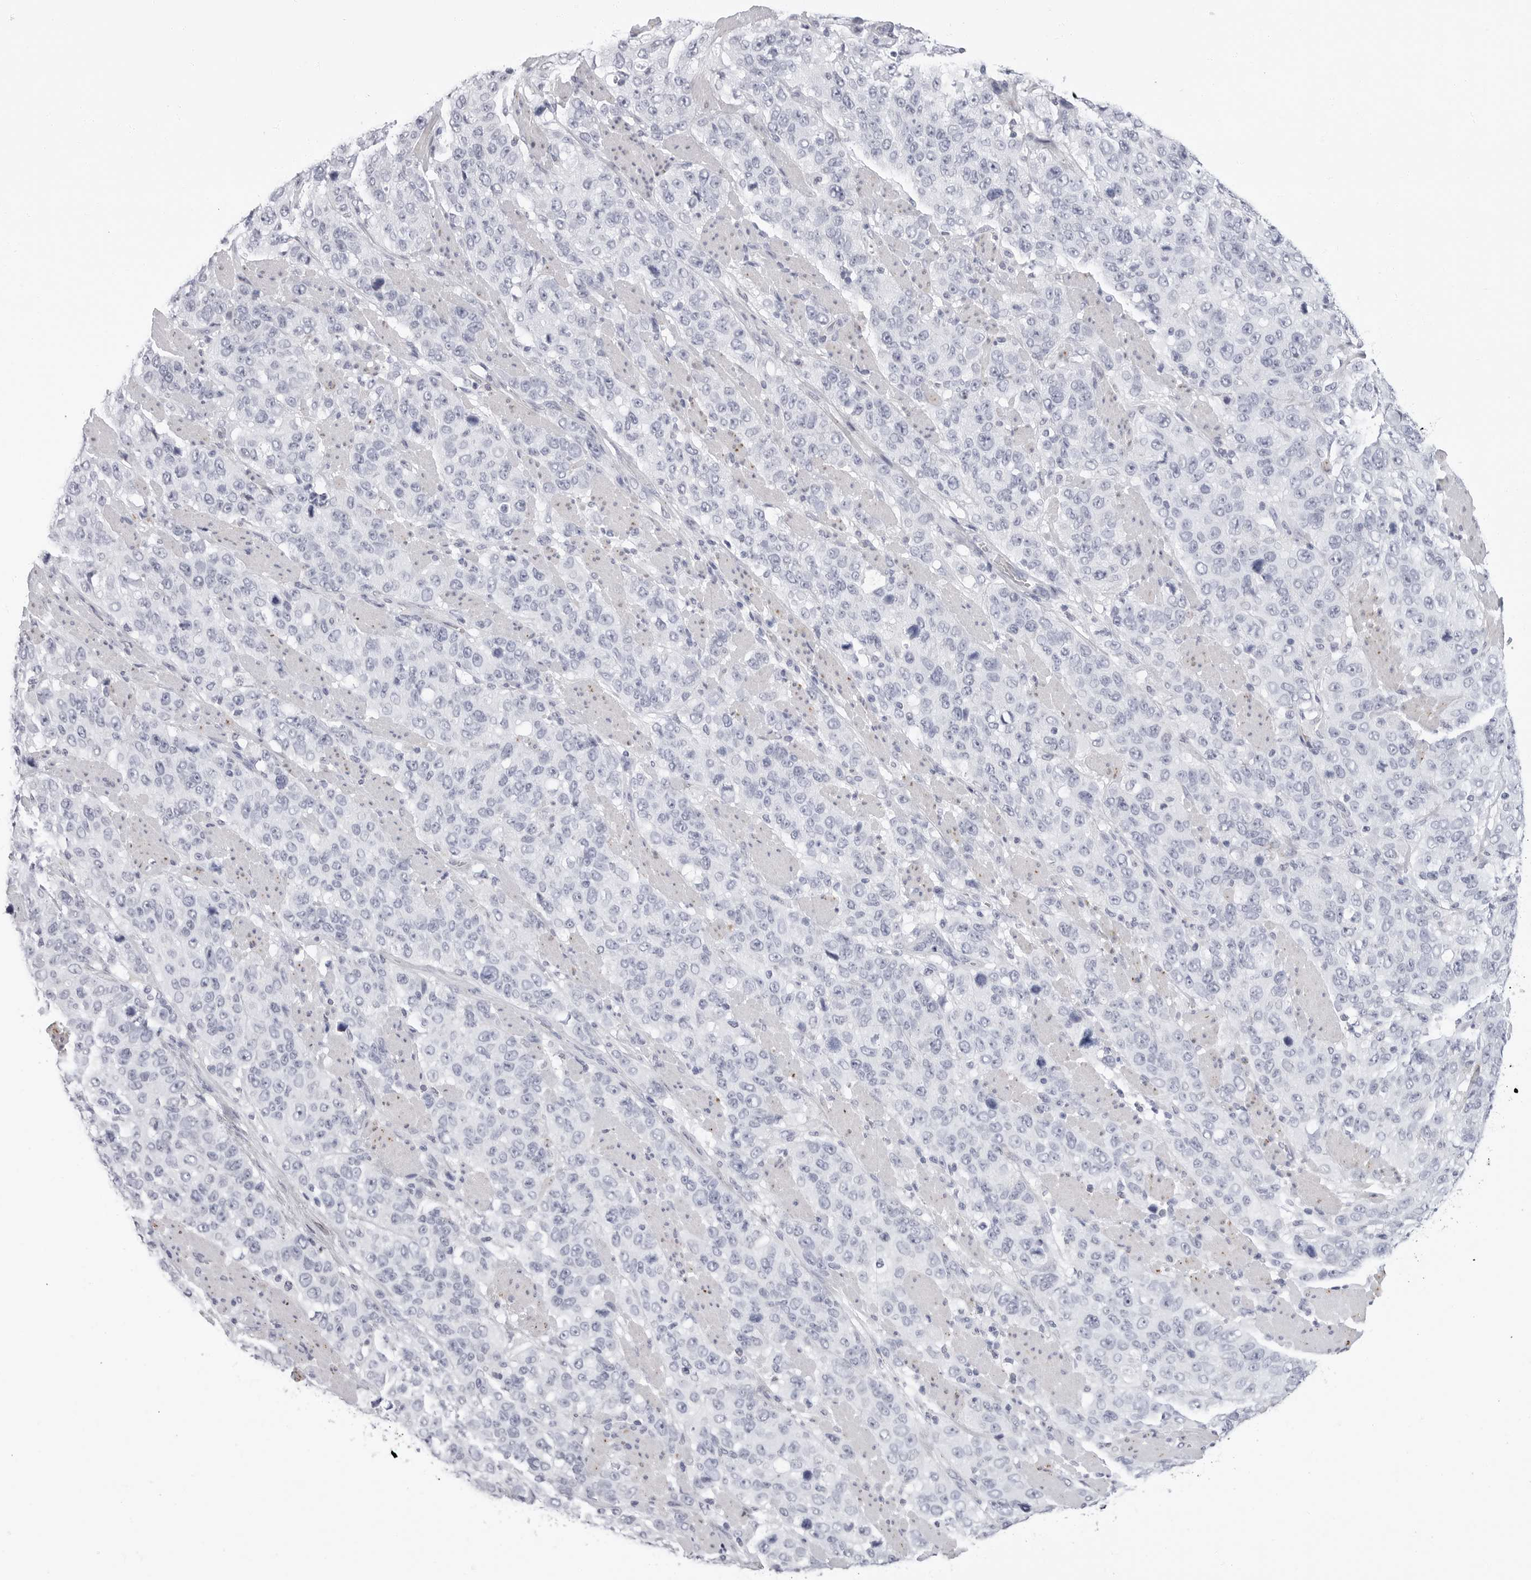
{"staining": {"intensity": "negative", "quantity": "none", "location": "none"}, "tissue": "stomach cancer", "cell_type": "Tumor cells", "image_type": "cancer", "snomed": [{"axis": "morphology", "description": "Adenocarcinoma, NOS"}, {"axis": "topography", "description": "Stomach"}], "caption": "Image shows no significant protein expression in tumor cells of stomach cancer.", "gene": "ERICH3", "patient": {"sex": "male", "age": 48}}